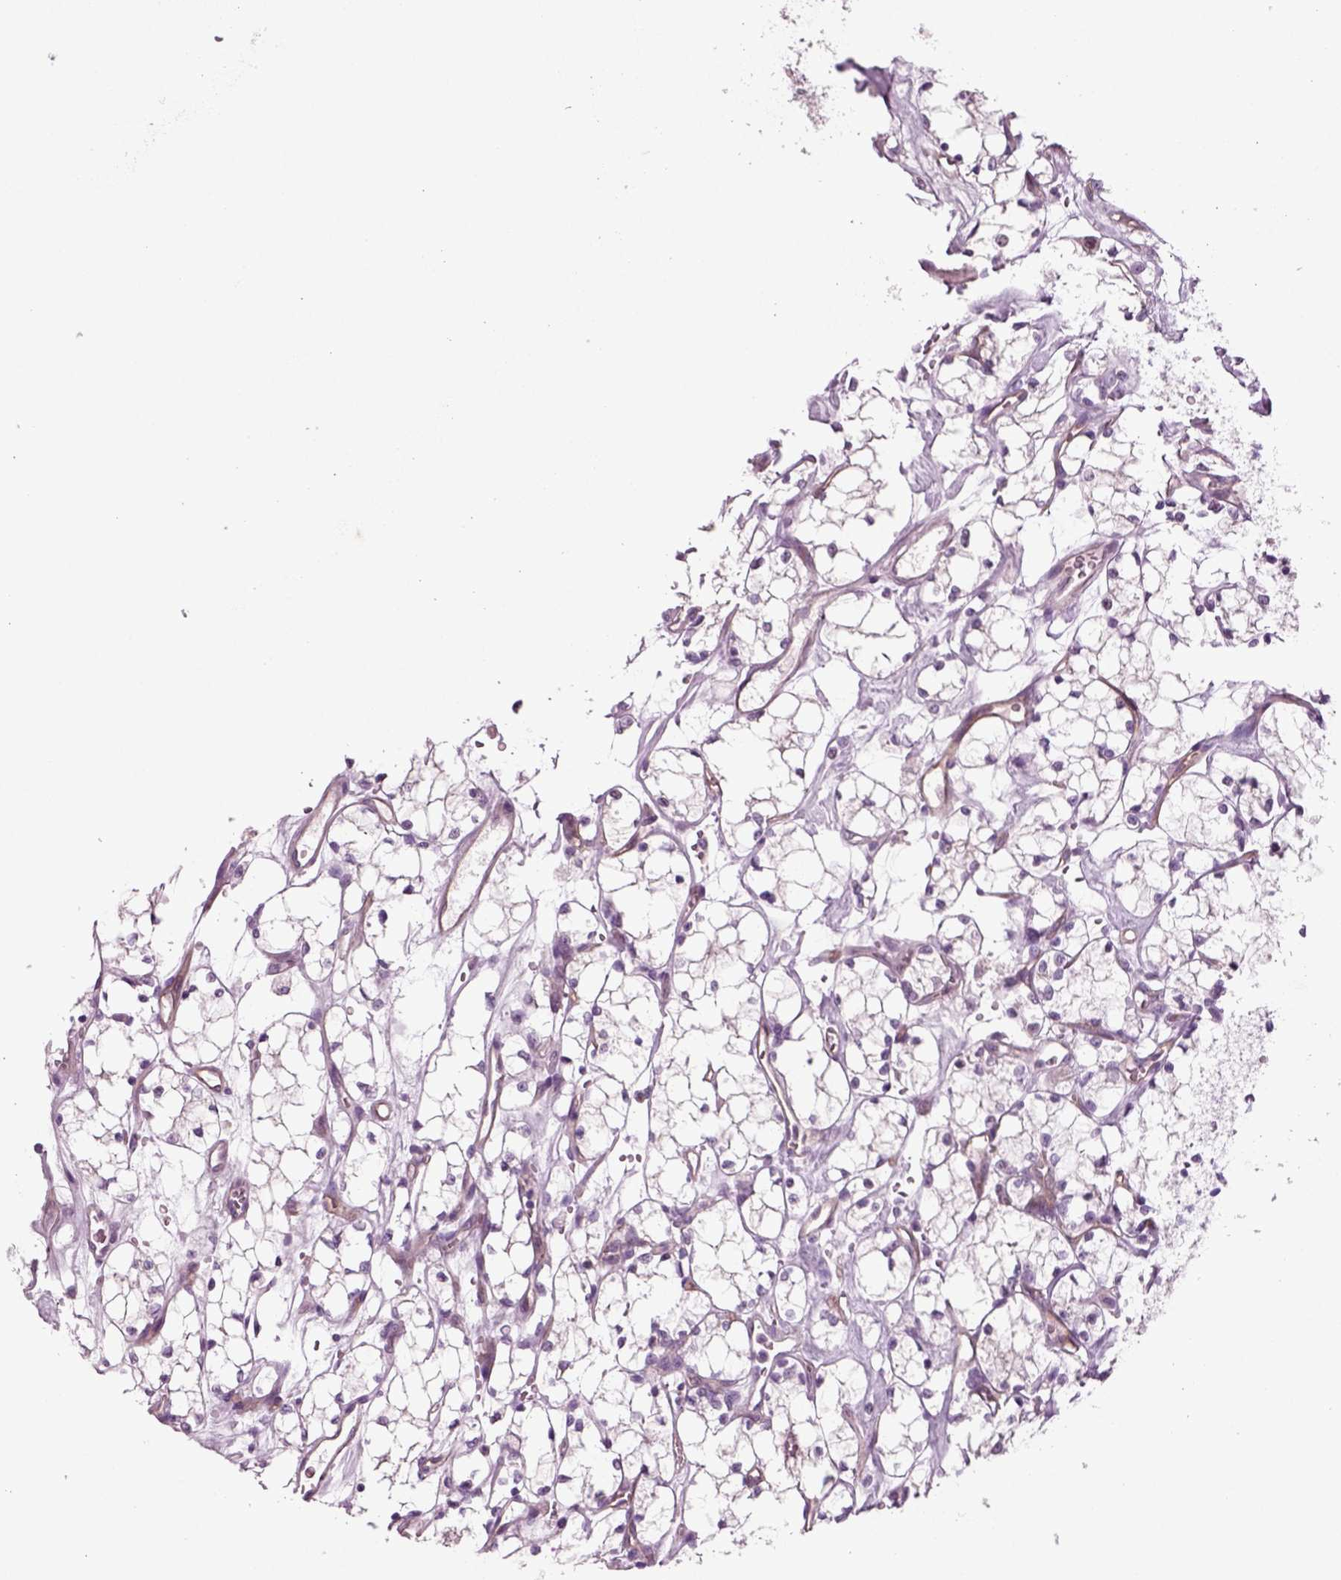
{"staining": {"intensity": "negative", "quantity": "none", "location": "none"}, "tissue": "renal cancer", "cell_type": "Tumor cells", "image_type": "cancer", "snomed": [{"axis": "morphology", "description": "Adenocarcinoma, NOS"}, {"axis": "topography", "description": "Kidney"}], "caption": "Renal cancer (adenocarcinoma) was stained to show a protein in brown. There is no significant staining in tumor cells. (DAB (3,3'-diaminobenzidine) immunohistochemistry, high magnification).", "gene": "COL9A2", "patient": {"sex": "female", "age": 69}}